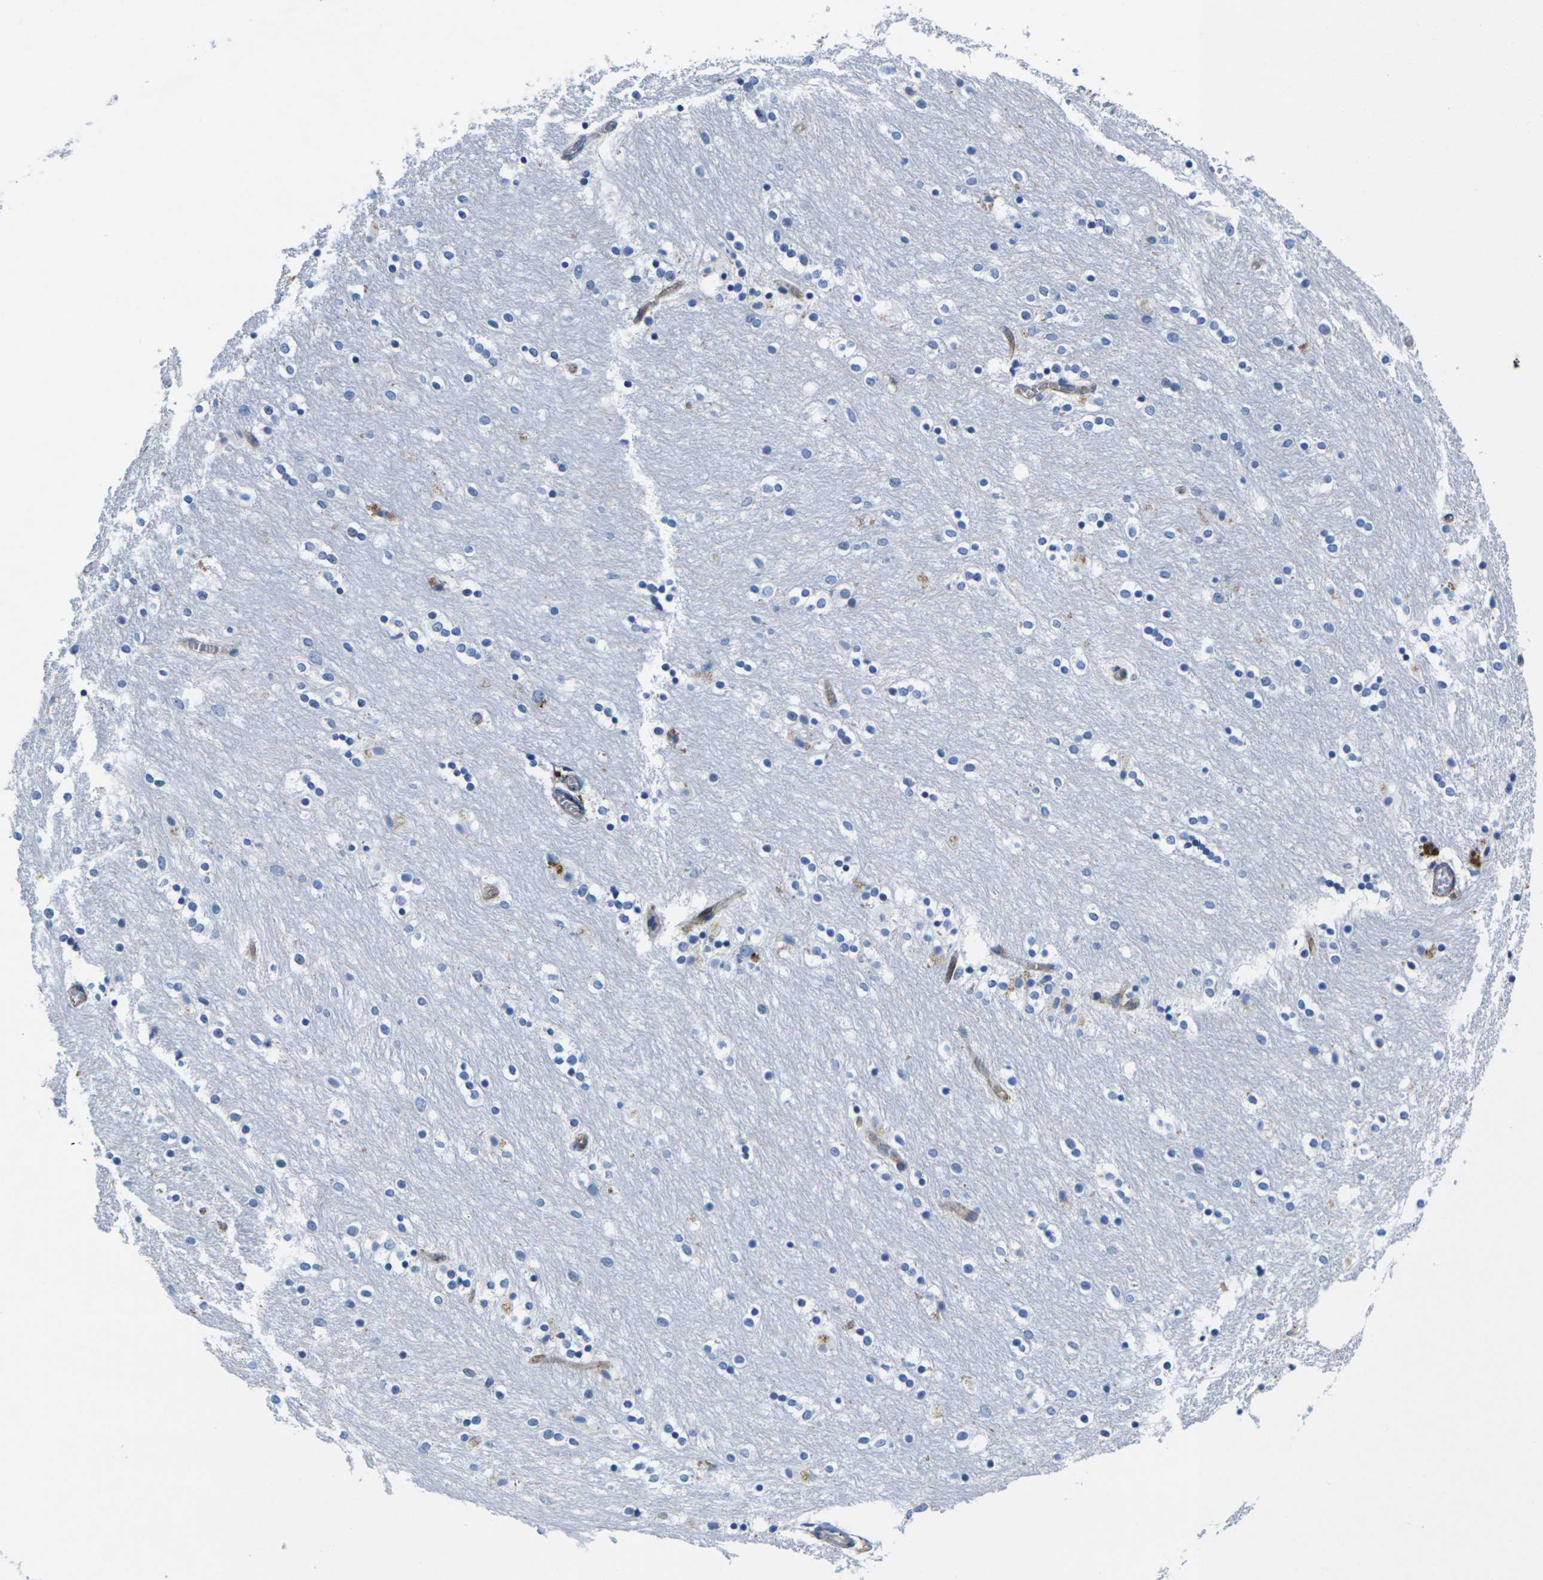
{"staining": {"intensity": "moderate", "quantity": "<25%", "location": "cytoplasmic/membranous"}, "tissue": "caudate", "cell_type": "Glial cells", "image_type": "normal", "snomed": [{"axis": "morphology", "description": "Normal tissue, NOS"}, {"axis": "topography", "description": "Lateral ventricle wall"}], "caption": "High-power microscopy captured an immunohistochemistry (IHC) image of unremarkable caudate, revealing moderate cytoplasmic/membranous staining in approximately <25% of glial cells. (Brightfield microscopy of DAB IHC at high magnification).", "gene": "IQGAP1", "patient": {"sex": "female", "age": 54}}